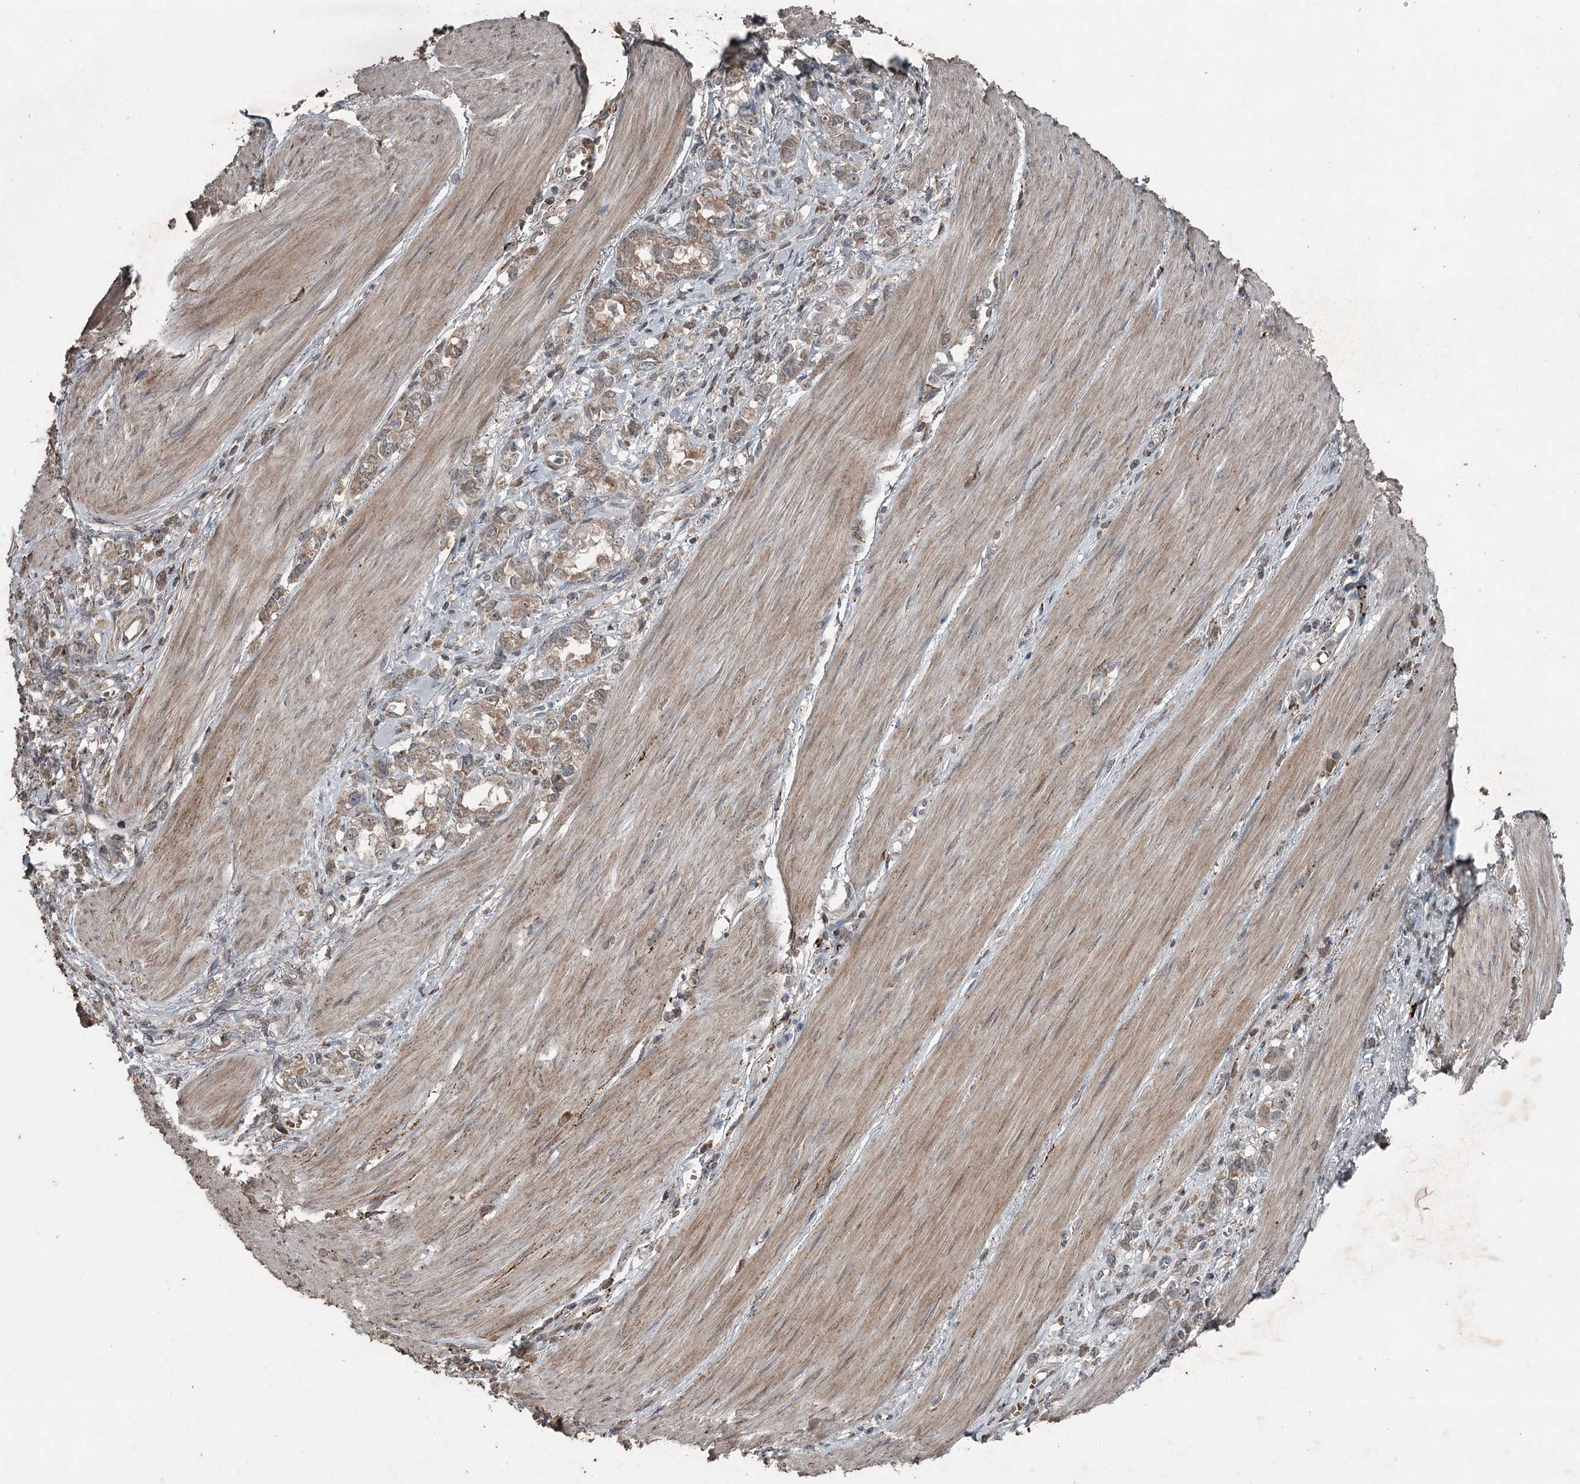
{"staining": {"intensity": "moderate", "quantity": "25%-75%", "location": "cytoplasmic/membranous"}, "tissue": "stomach cancer", "cell_type": "Tumor cells", "image_type": "cancer", "snomed": [{"axis": "morphology", "description": "Adenocarcinoma, NOS"}, {"axis": "topography", "description": "Stomach"}], "caption": "Moderate cytoplasmic/membranous staining is seen in about 25%-75% of tumor cells in adenocarcinoma (stomach). Immunohistochemistry (ihc) stains the protein of interest in brown and the nuclei are stained blue.", "gene": "SLC39A8", "patient": {"sex": "female", "age": 76}}